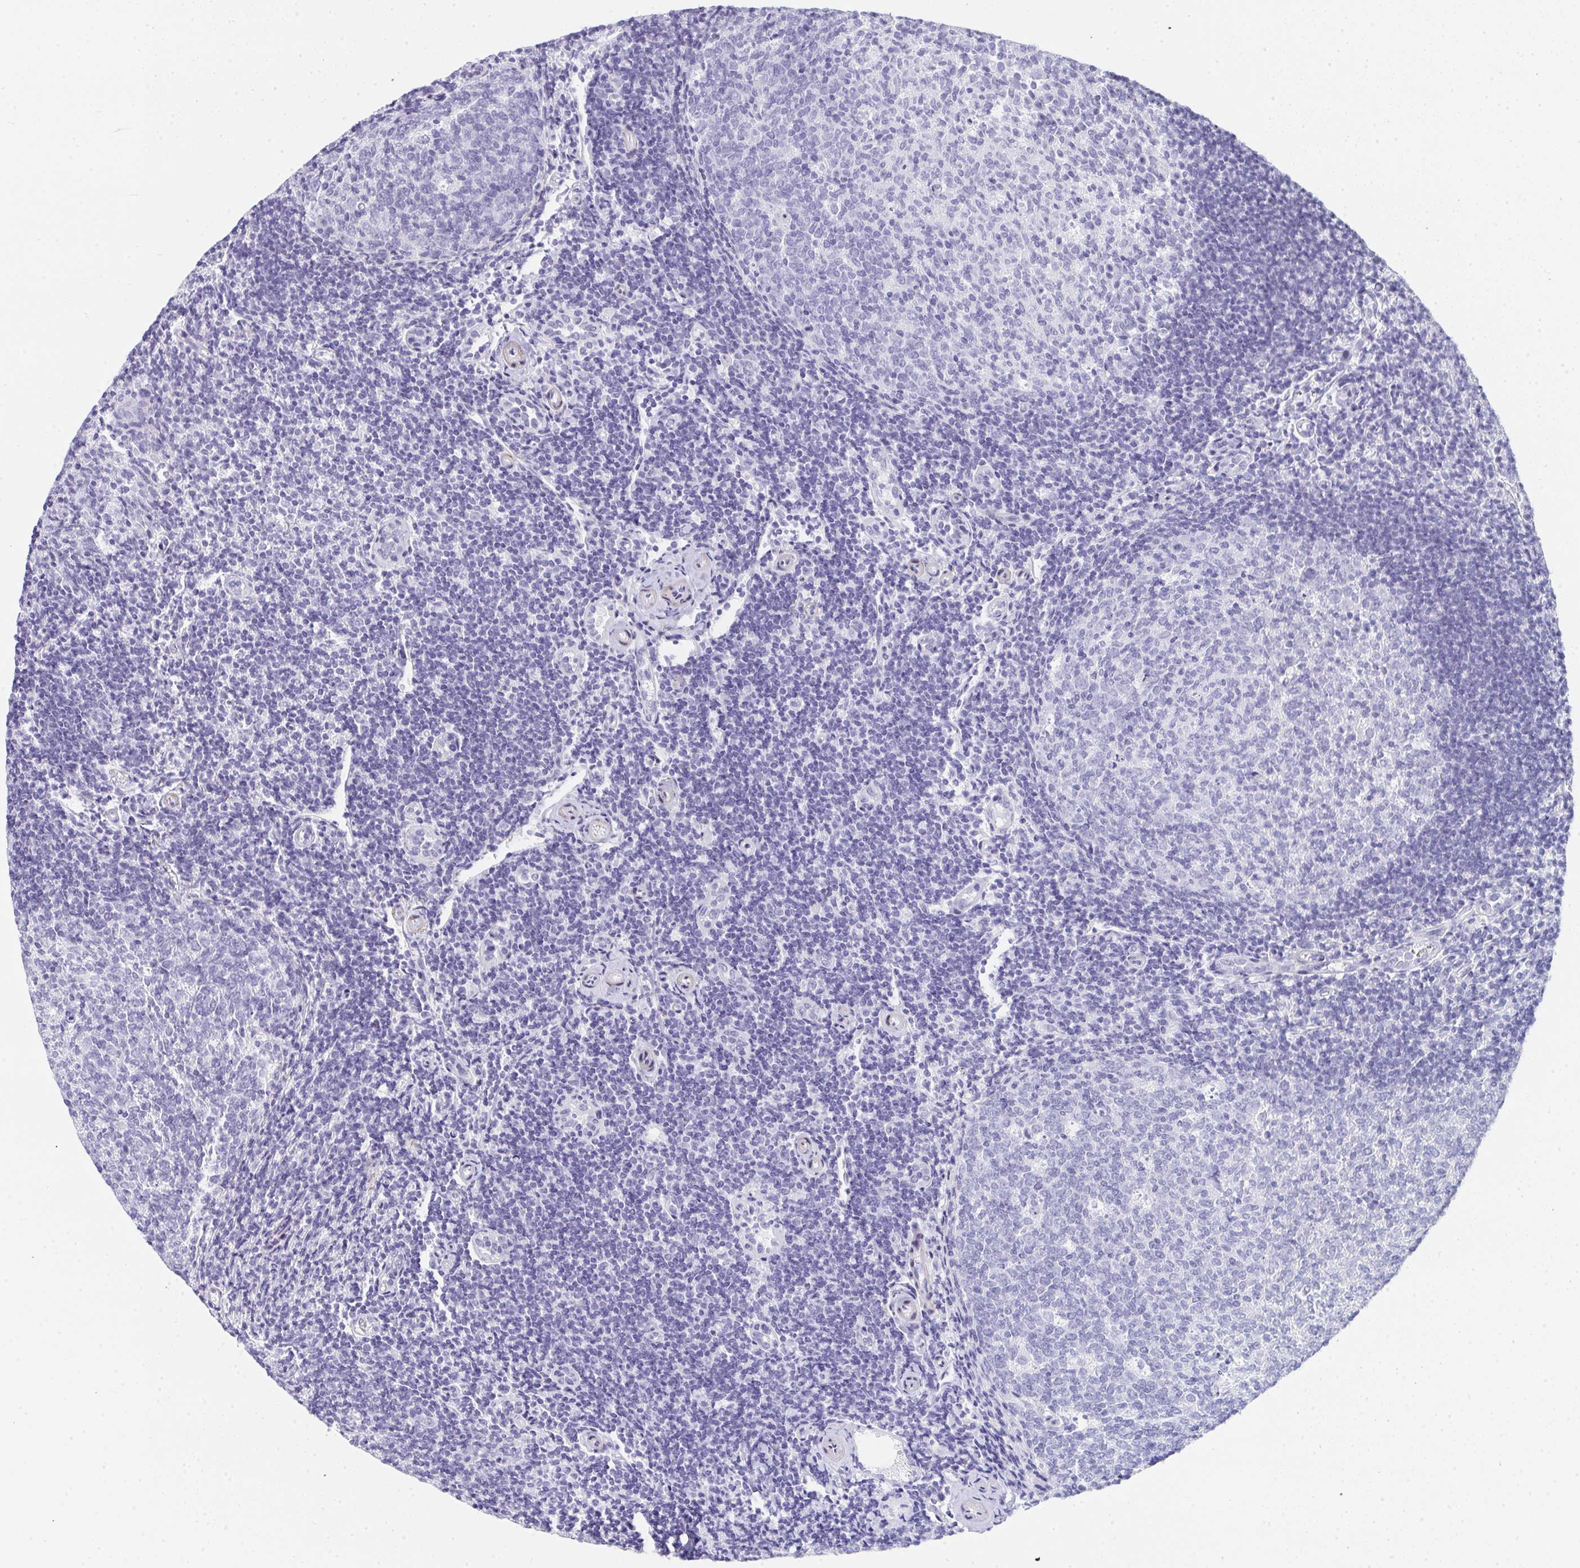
{"staining": {"intensity": "weak", "quantity": "<25%", "location": "nuclear"}, "tissue": "tonsil", "cell_type": "Germinal center cells", "image_type": "normal", "snomed": [{"axis": "morphology", "description": "Normal tissue, NOS"}, {"axis": "topography", "description": "Tonsil"}], "caption": "Immunohistochemical staining of benign tonsil shows no significant staining in germinal center cells. (DAB IHC visualized using brightfield microscopy, high magnification).", "gene": "NOP10", "patient": {"sex": "female", "age": 10}}